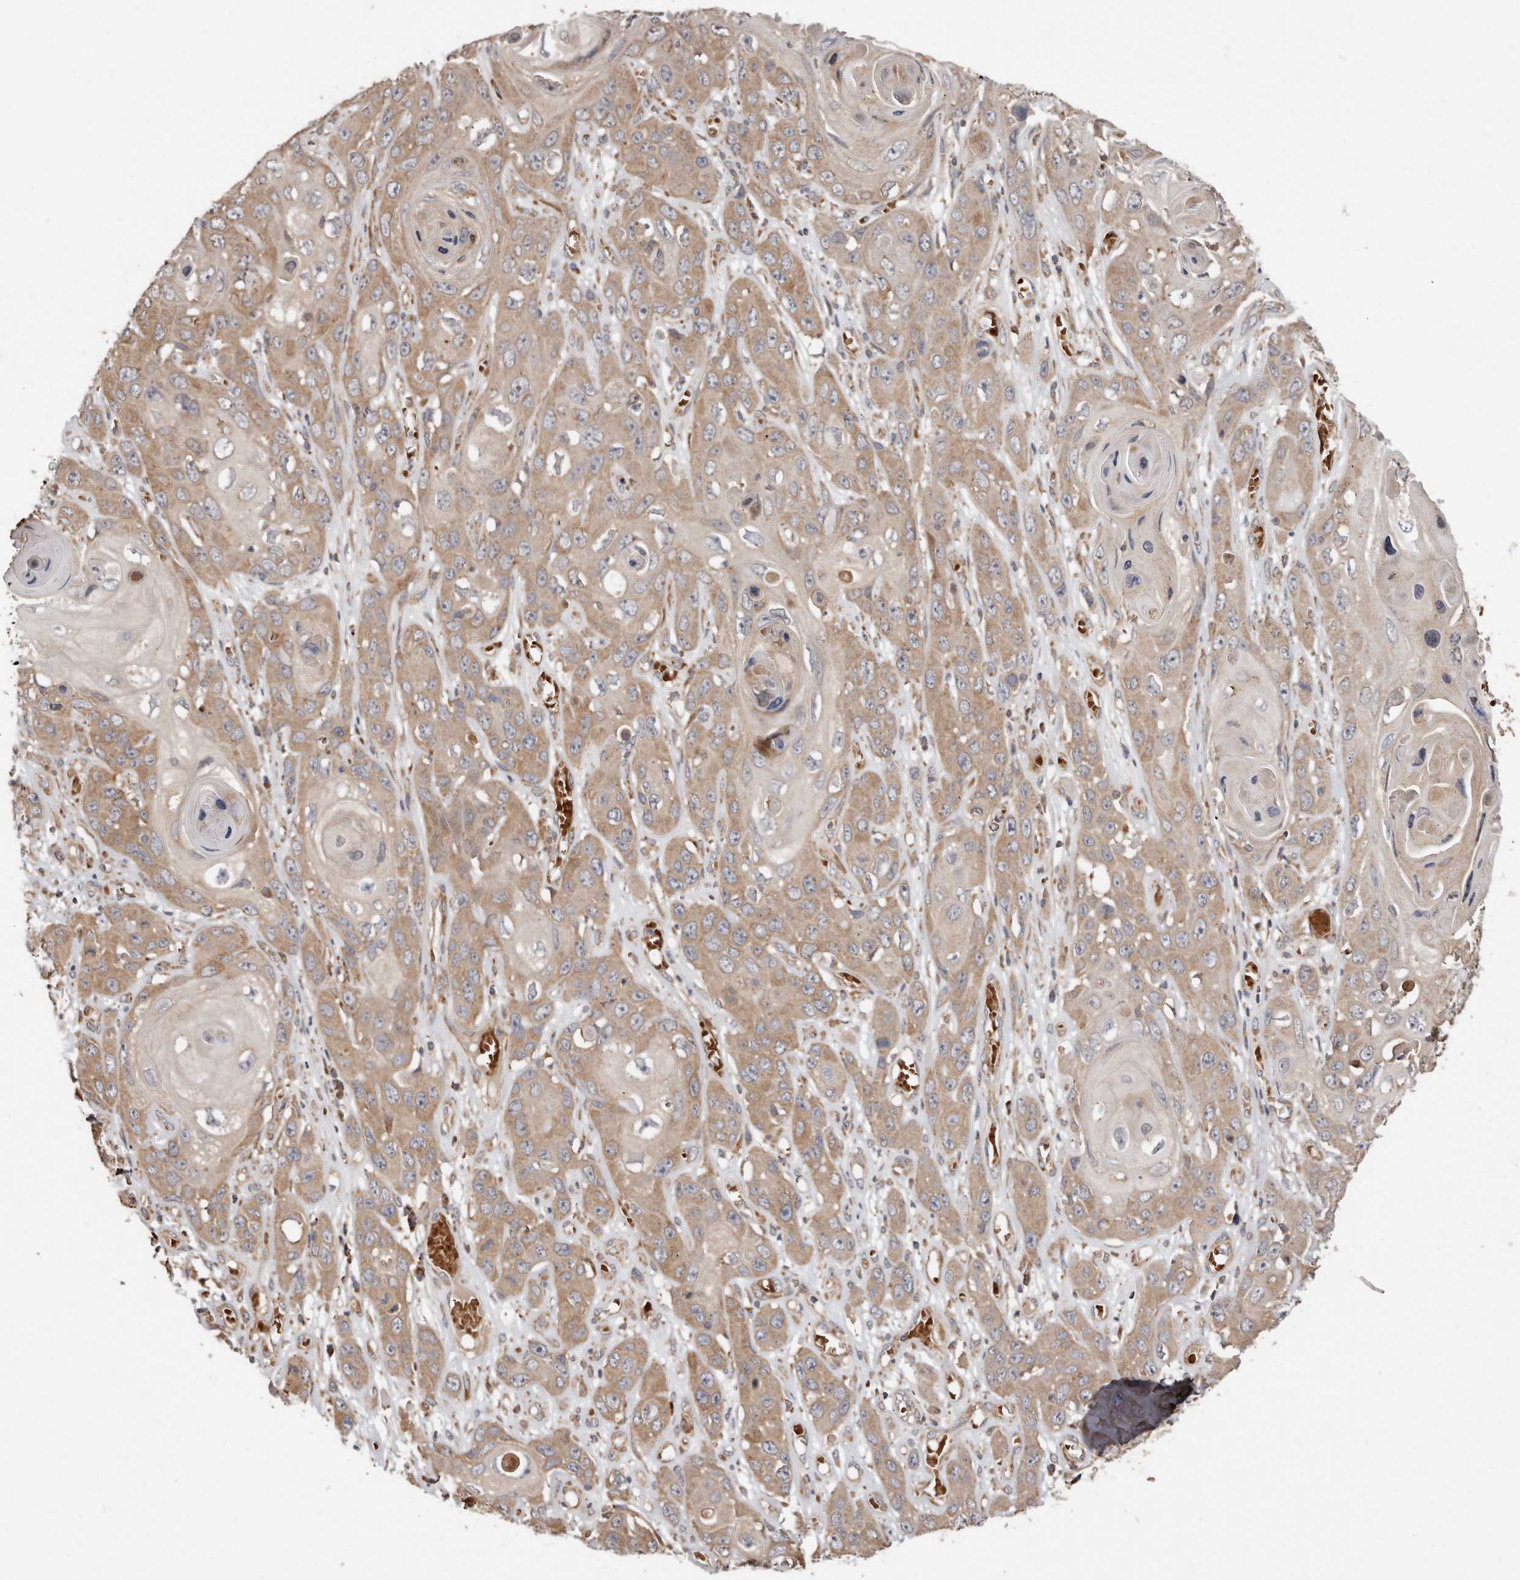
{"staining": {"intensity": "weak", "quantity": ">75%", "location": "cytoplasmic/membranous"}, "tissue": "skin cancer", "cell_type": "Tumor cells", "image_type": "cancer", "snomed": [{"axis": "morphology", "description": "Squamous cell carcinoma, NOS"}, {"axis": "topography", "description": "Skin"}], "caption": "Tumor cells display weak cytoplasmic/membranous expression in about >75% of cells in skin cancer.", "gene": "GOT1L1", "patient": {"sex": "male", "age": 55}}